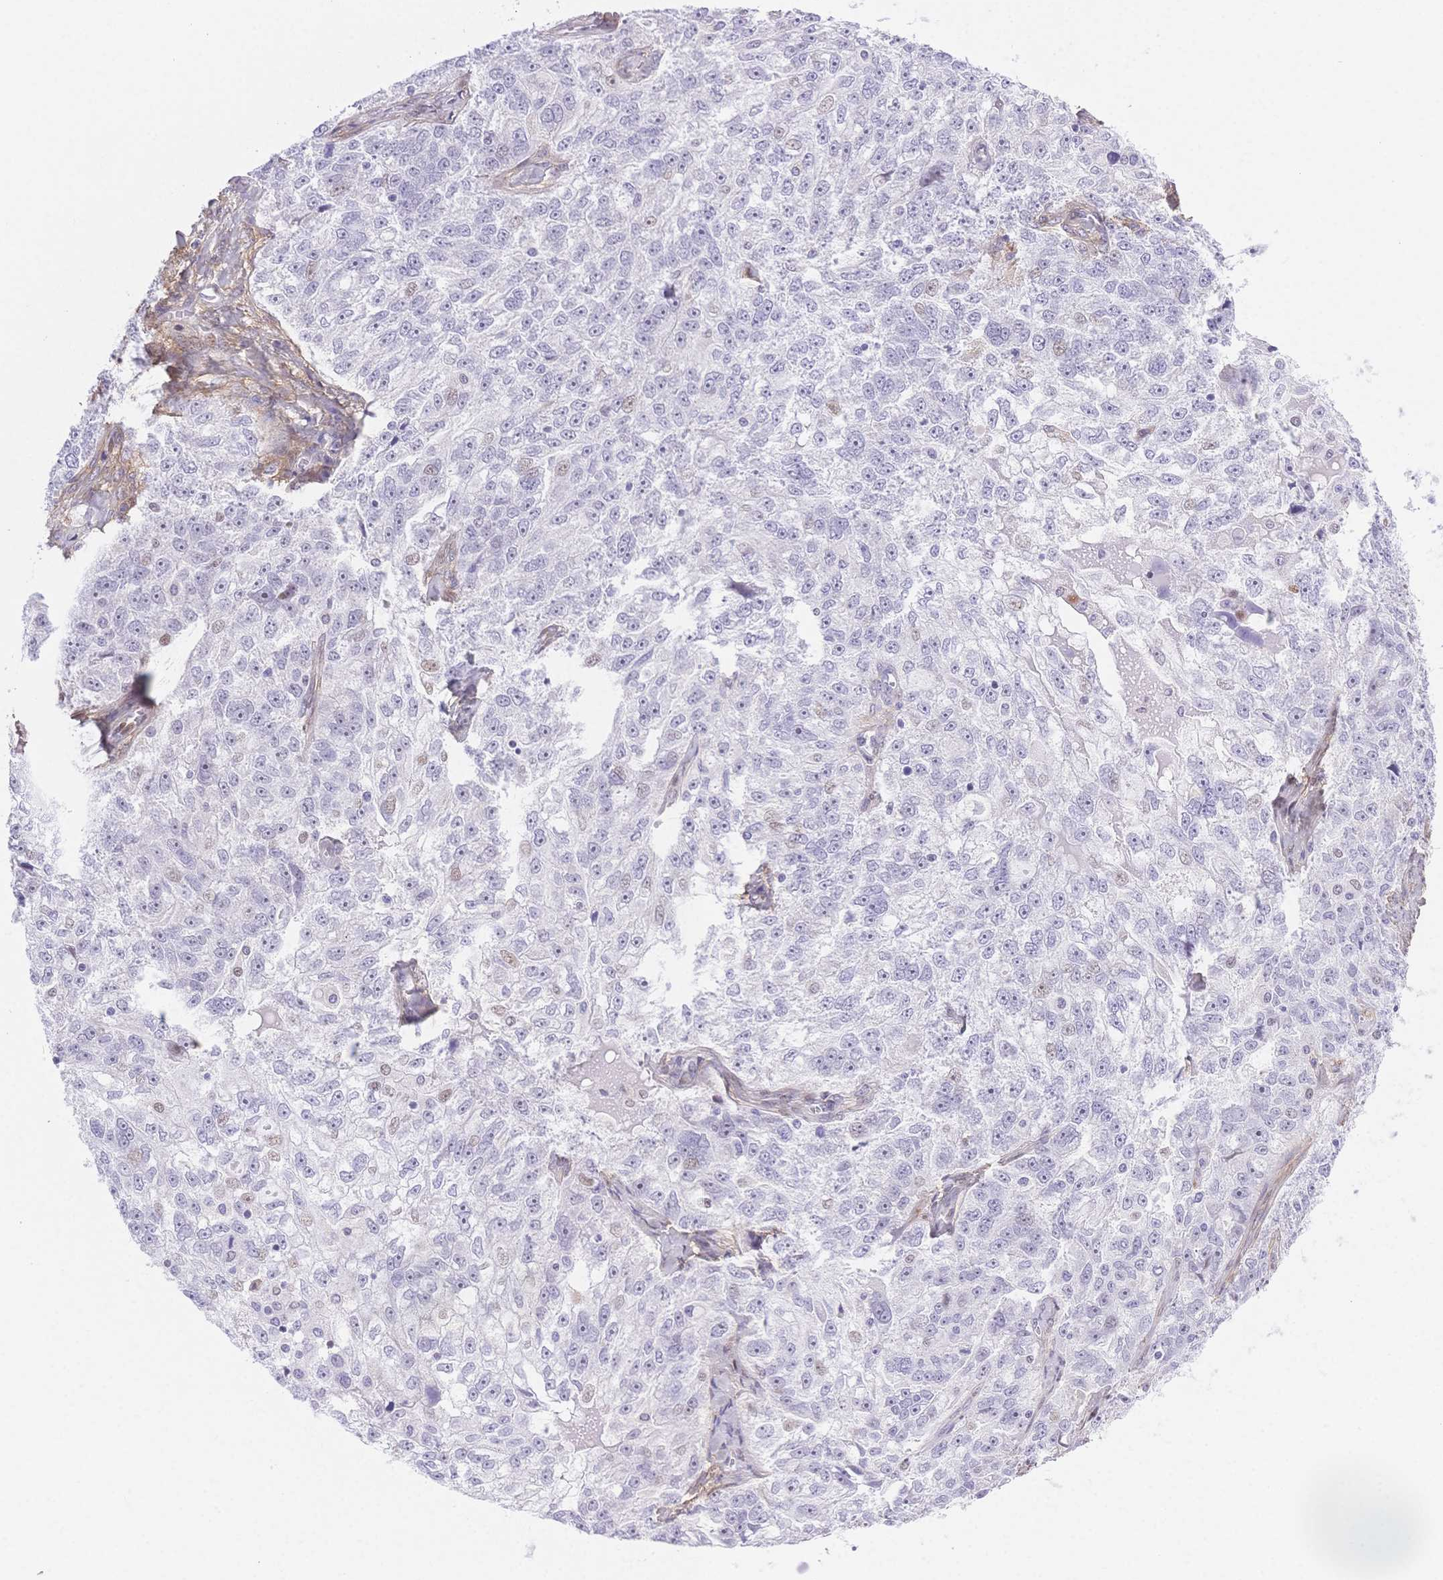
{"staining": {"intensity": "moderate", "quantity": "<25%", "location": "nuclear"}, "tissue": "ovarian cancer", "cell_type": "Tumor cells", "image_type": "cancer", "snomed": [{"axis": "morphology", "description": "Cystadenocarcinoma, serous, NOS"}, {"axis": "topography", "description": "Ovary"}], "caption": "Ovarian serous cystadenocarcinoma stained for a protein (brown) shows moderate nuclear positive expression in approximately <25% of tumor cells.", "gene": "PDZD2", "patient": {"sex": "female", "age": 51}}